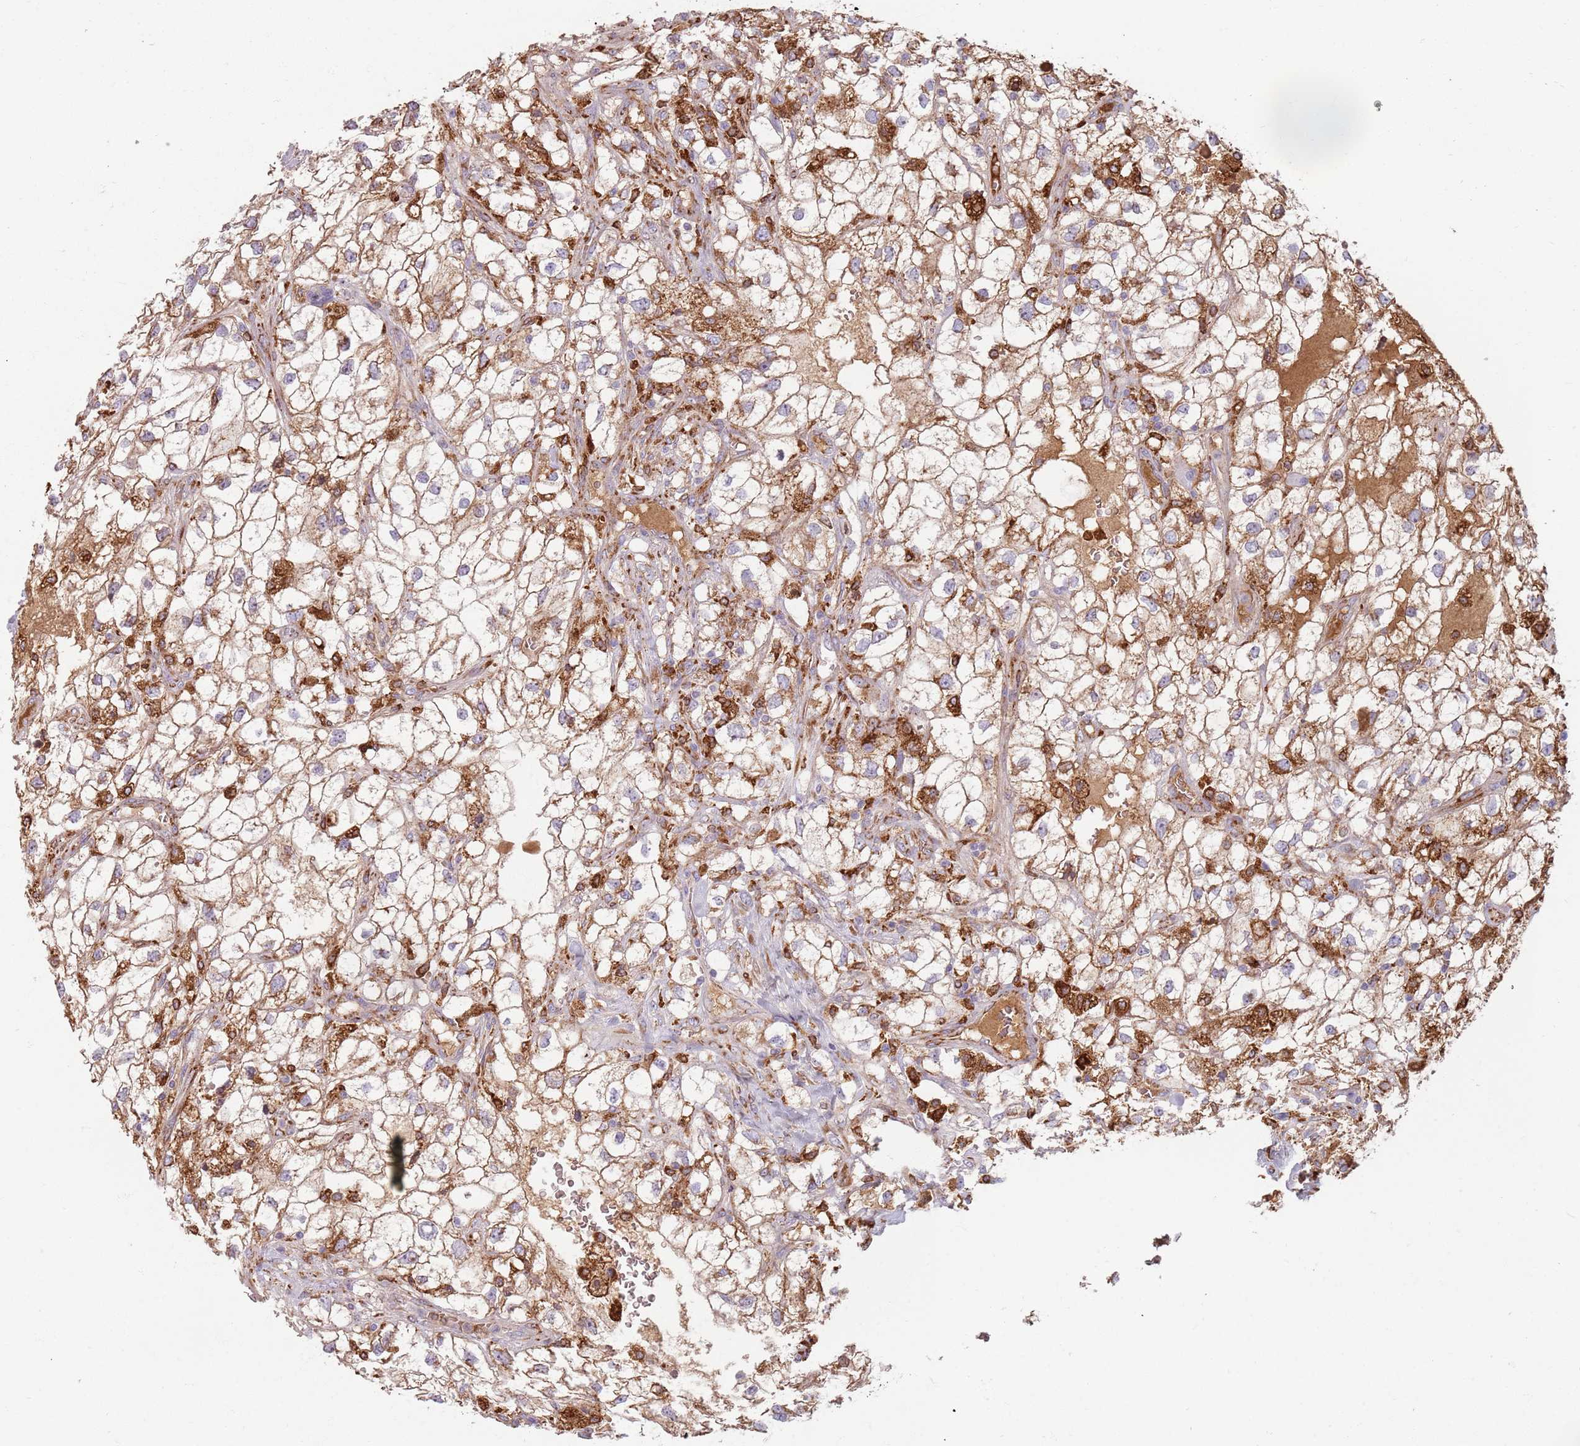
{"staining": {"intensity": "weak", "quantity": "25%-75%", "location": "cytoplasmic/membranous"}, "tissue": "renal cancer", "cell_type": "Tumor cells", "image_type": "cancer", "snomed": [{"axis": "morphology", "description": "Adenocarcinoma, NOS"}, {"axis": "topography", "description": "Kidney"}], "caption": "Tumor cells display weak cytoplasmic/membranous staining in about 25%-75% of cells in renal adenocarcinoma.", "gene": "COLGALT1", "patient": {"sex": "male", "age": 59}}